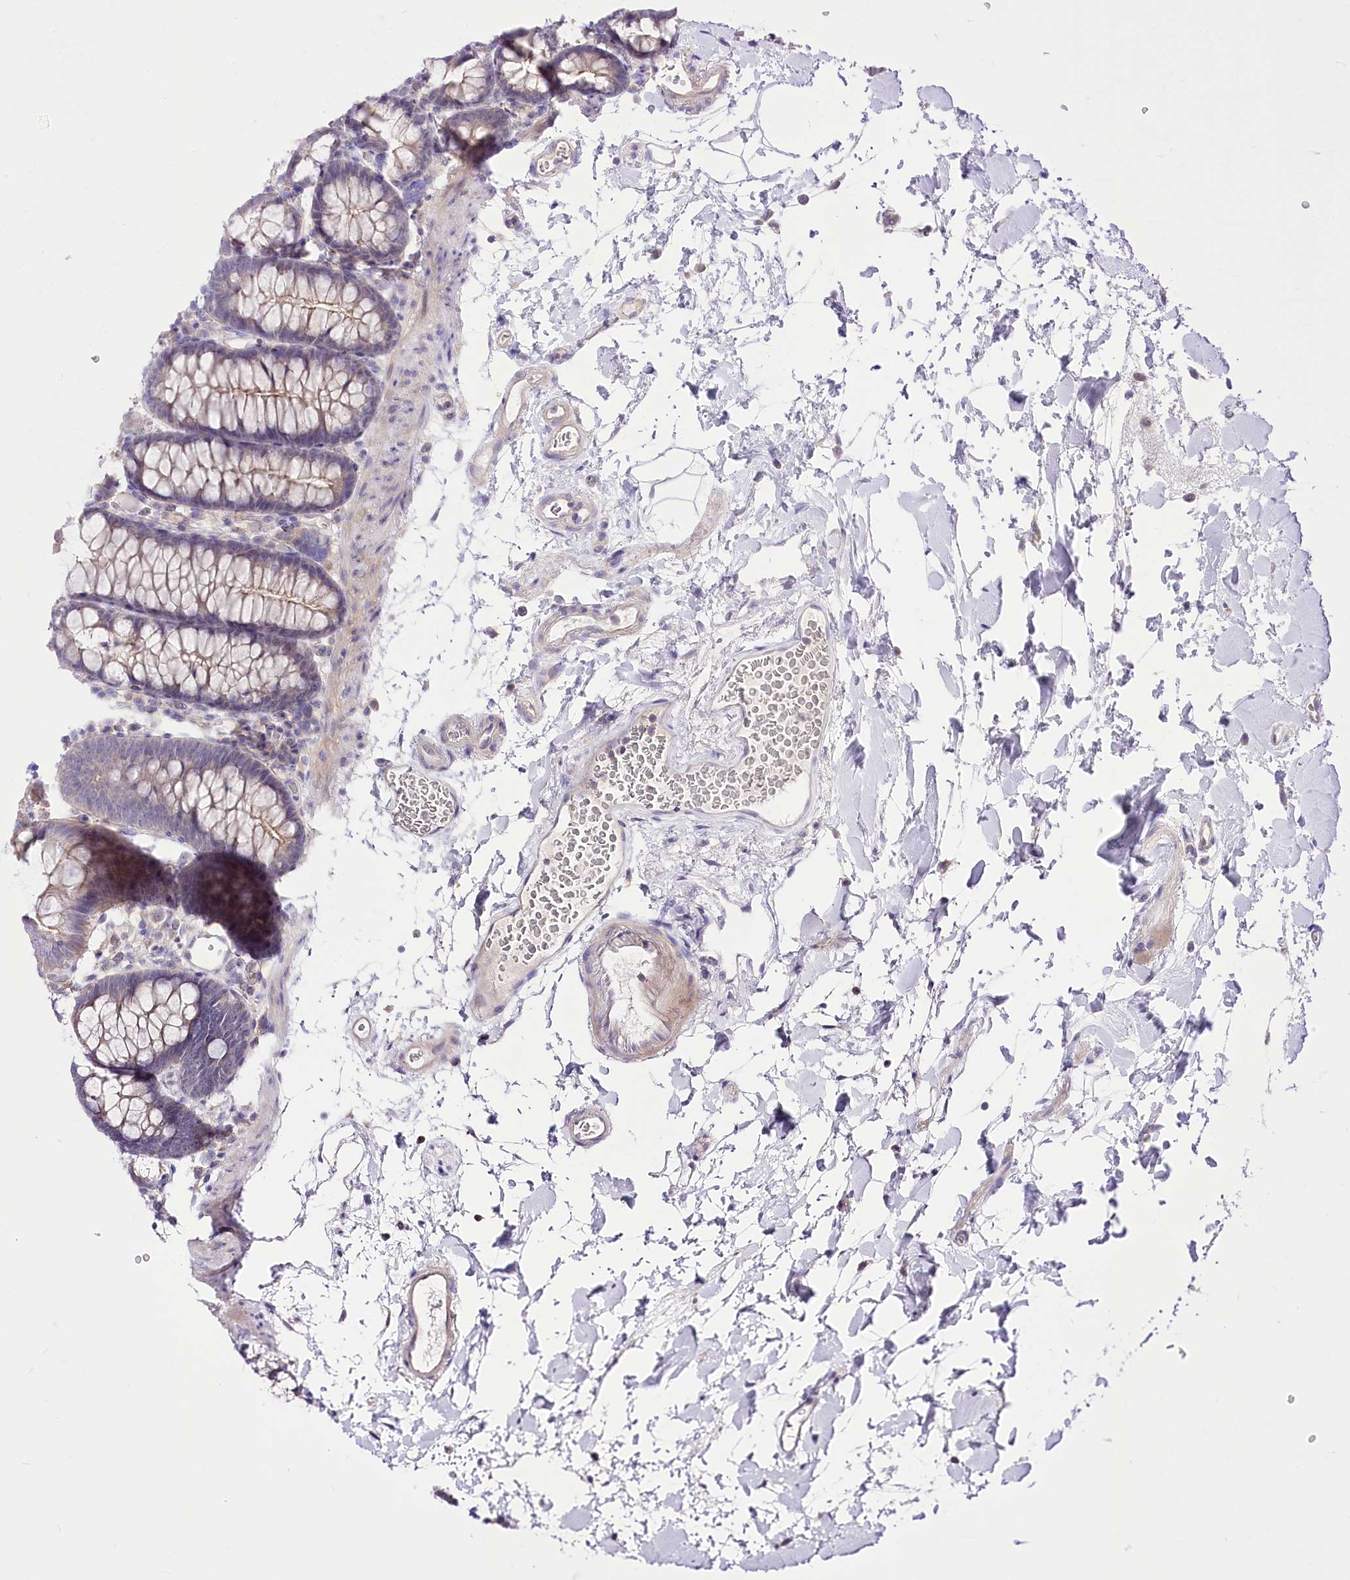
{"staining": {"intensity": "weak", "quantity": ">75%", "location": "cytoplasmic/membranous"}, "tissue": "colon", "cell_type": "Endothelial cells", "image_type": "normal", "snomed": [{"axis": "morphology", "description": "Normal tissue, NOS"}, {"axis": "topography", "description": "Colon"}], "caption": "IHC histopathology image of benign colon stained for a protein (brown), which exhibits low levels of weak cytoplasmic/membranous expression in about >75% of endothelial cells.", "gene": "HELT", "patient": {"sex": "male", "age": 75}}